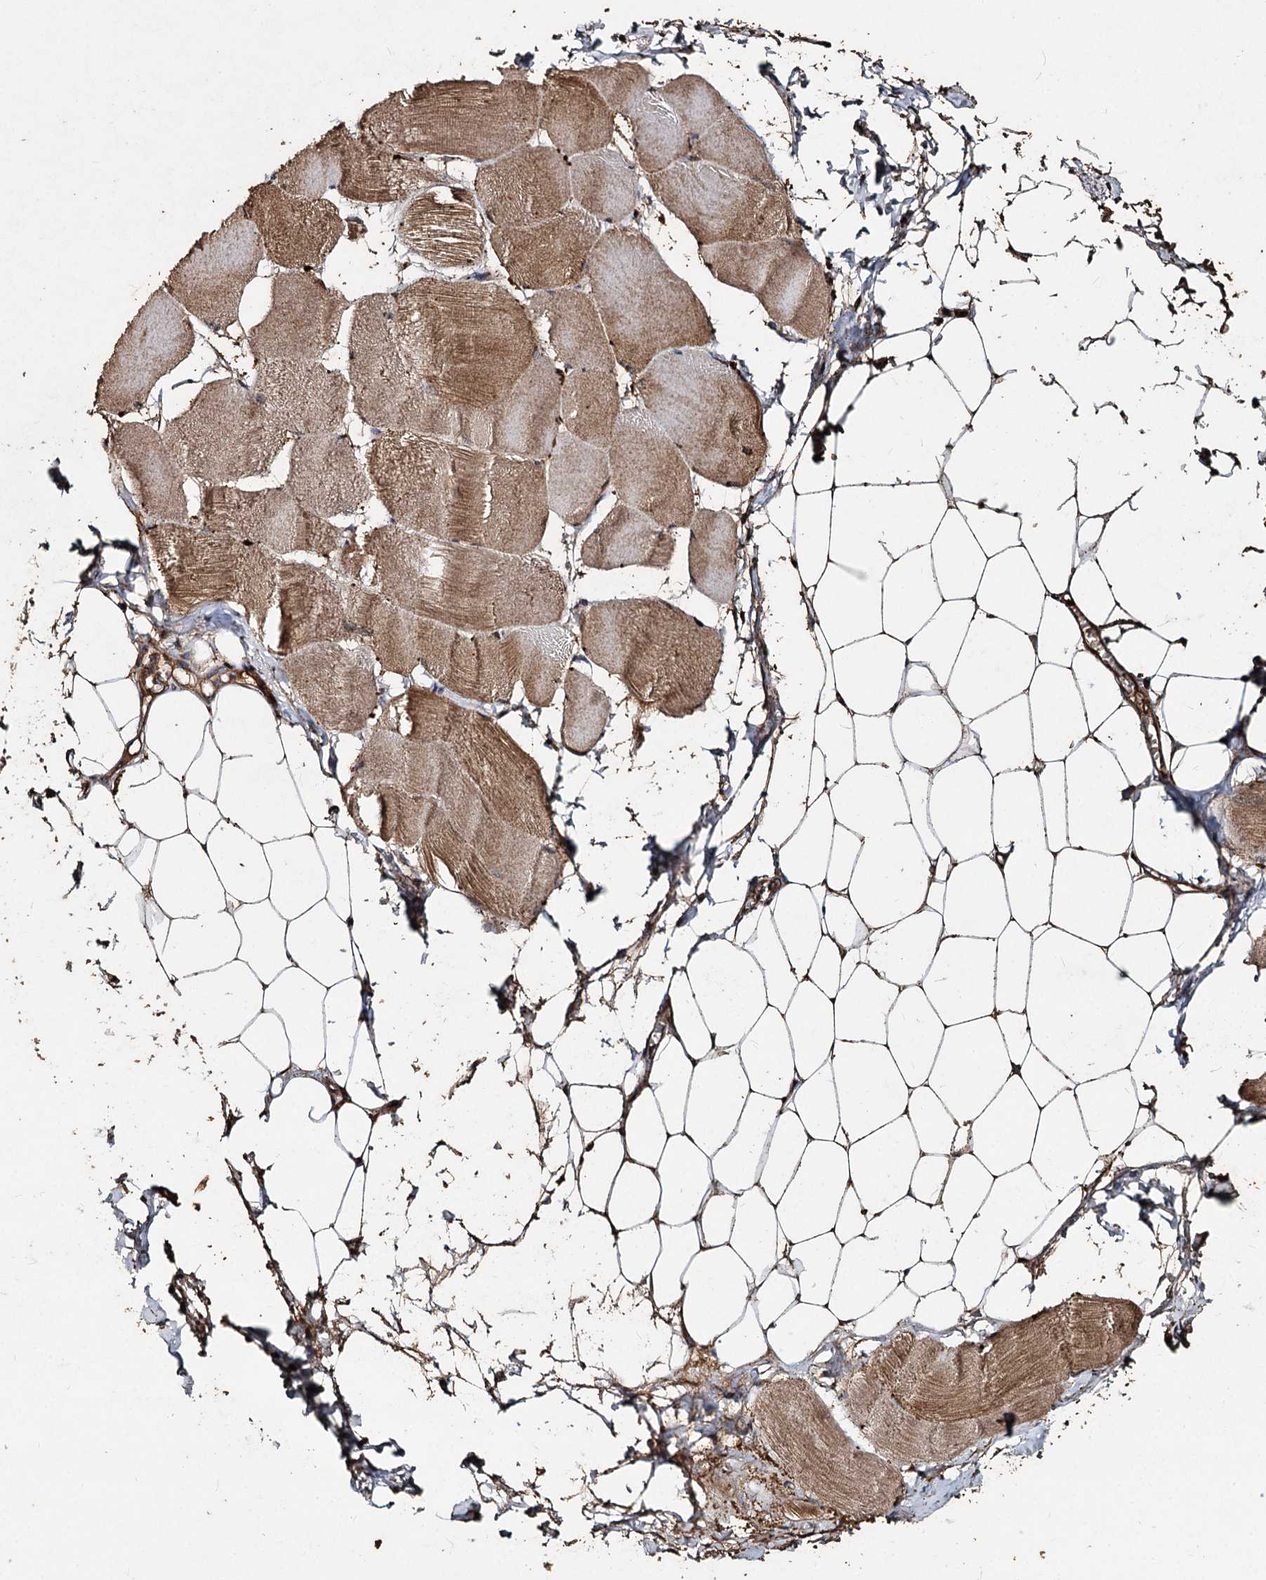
{"staining": {"intensity": "moderate", "quantity": ">75%", "location": "cytoplasmic/membranous"}, "tissue": "skeletal muscle", "cell_type": "Myocytes", "image_type": "normal", "snomed": [{"axis": "morphology", "description": "Normal tissue, NOS"}, {"axis": "morphology", "description": "Basal cell carcinoma"}, {"axis": "topography", "description": "Skeletal muscle"}], "caption": "Brown immunohistochemical staining in unremarkable skeletal muscle exhibits moderate cytoplasmic/membranous staining in approximately >75% of myocytes. (Stains: DAB (3,3'-diaminobenzidine) in brown, nuclei in blue, Microscopy: brightfield microscopy at high magnification).", "gene": "NOTCH2NLA", "patient": {"sex": "female", "age": 64}}